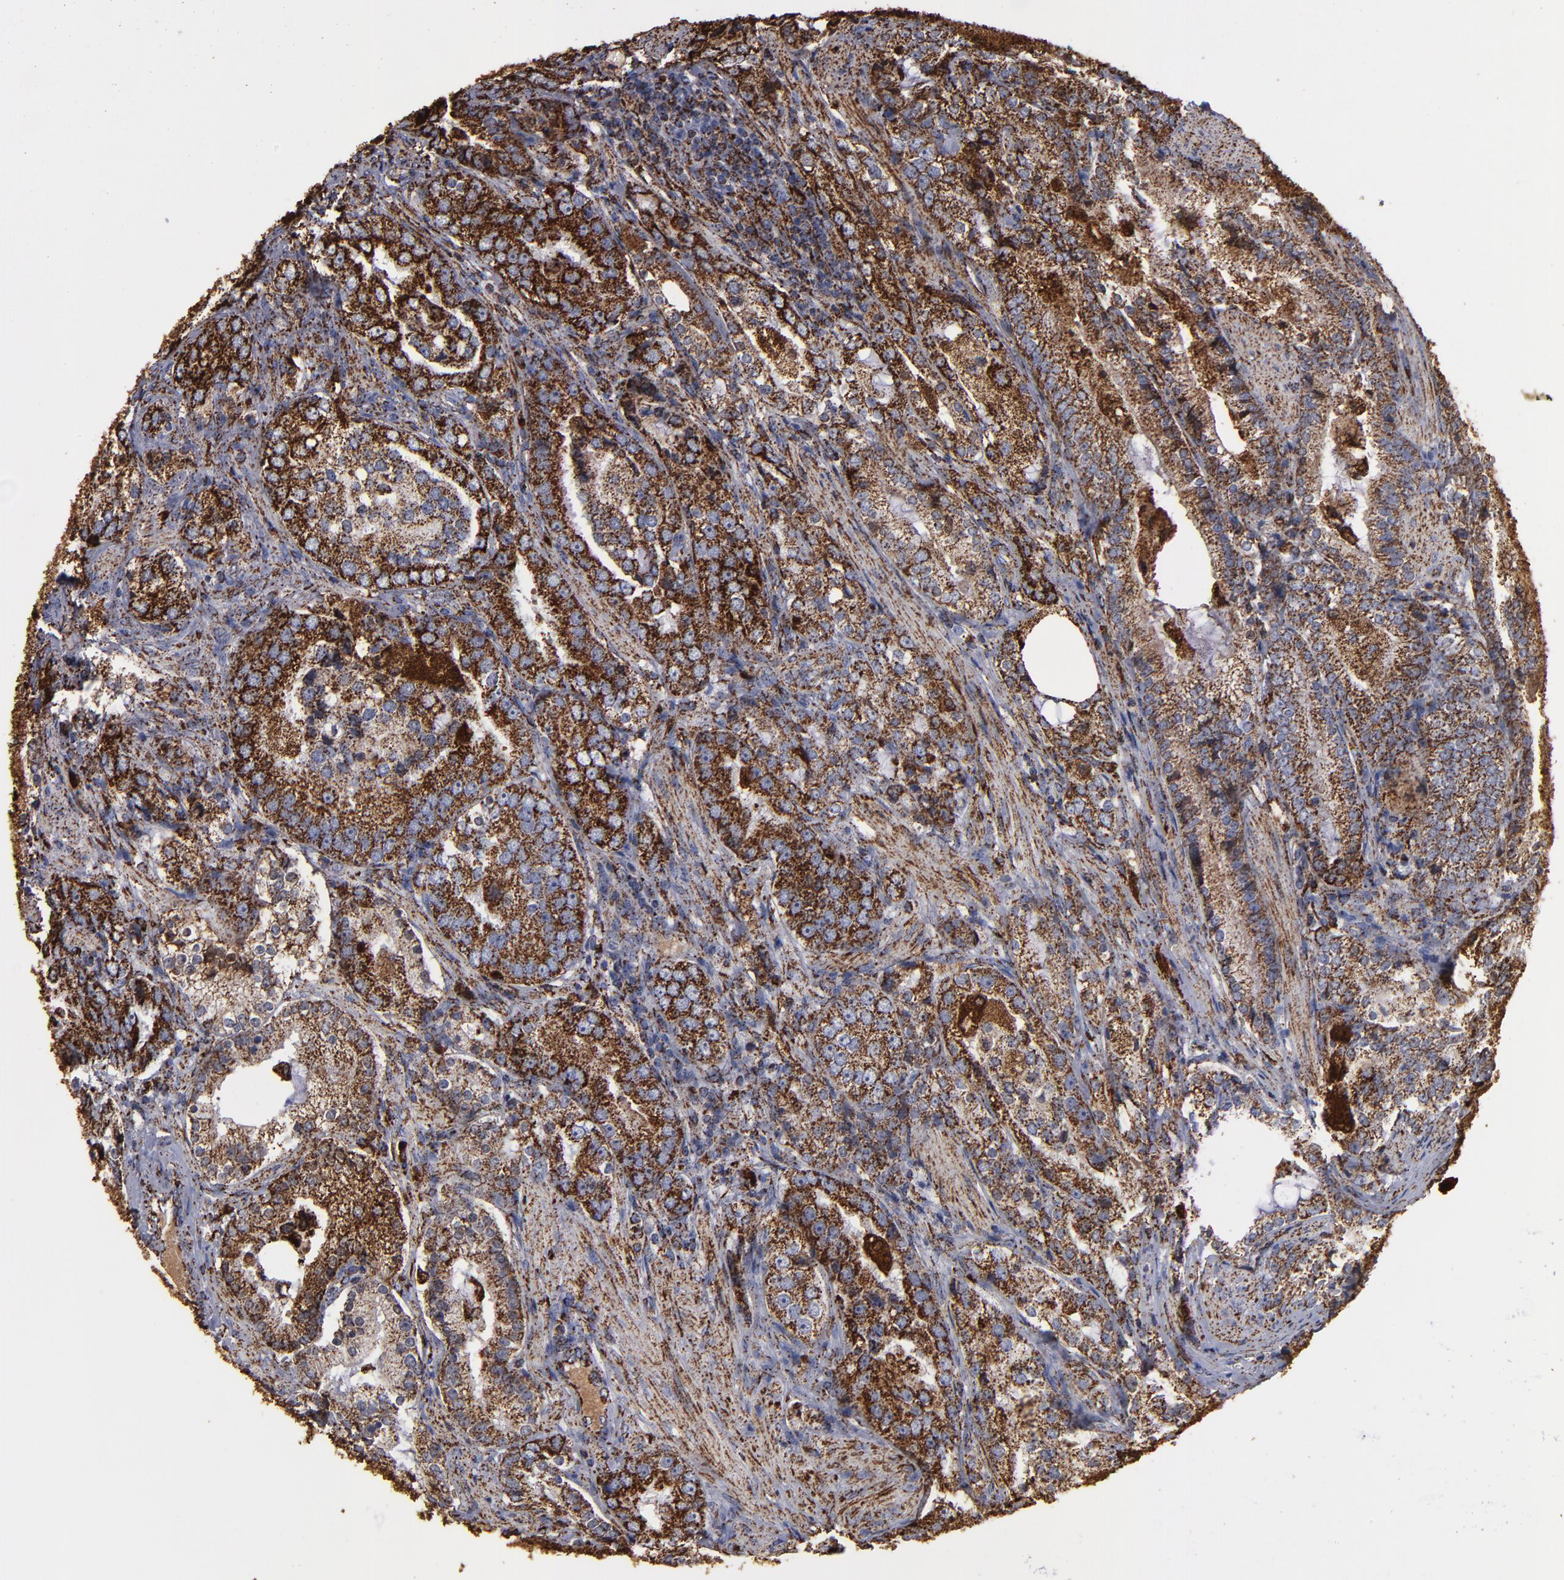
{"staining": {"intensity": "strong", "quantity": ">75%", "location": "cytoplasmic/membranous"}, "tissue": "prostate cancer", "cell_type": "Tumor cells", "image_type": "cancer", "snomed": [{"axis": "morphology", "description": "Adenocarcinoma, High grade"}, {"axis": "topography", "description": "Prostate"}], "caption": "DAB (3,3'-diaminobenzidine) immunohistochemical staining of adenocarcinoma (high-grade) (prostate) exhibits strong cytoplasmic/membranous protein expression in approximately >75% of tumor cells.", "gene": "SOD2", "patient": {"sex": "male", "age": 63}}